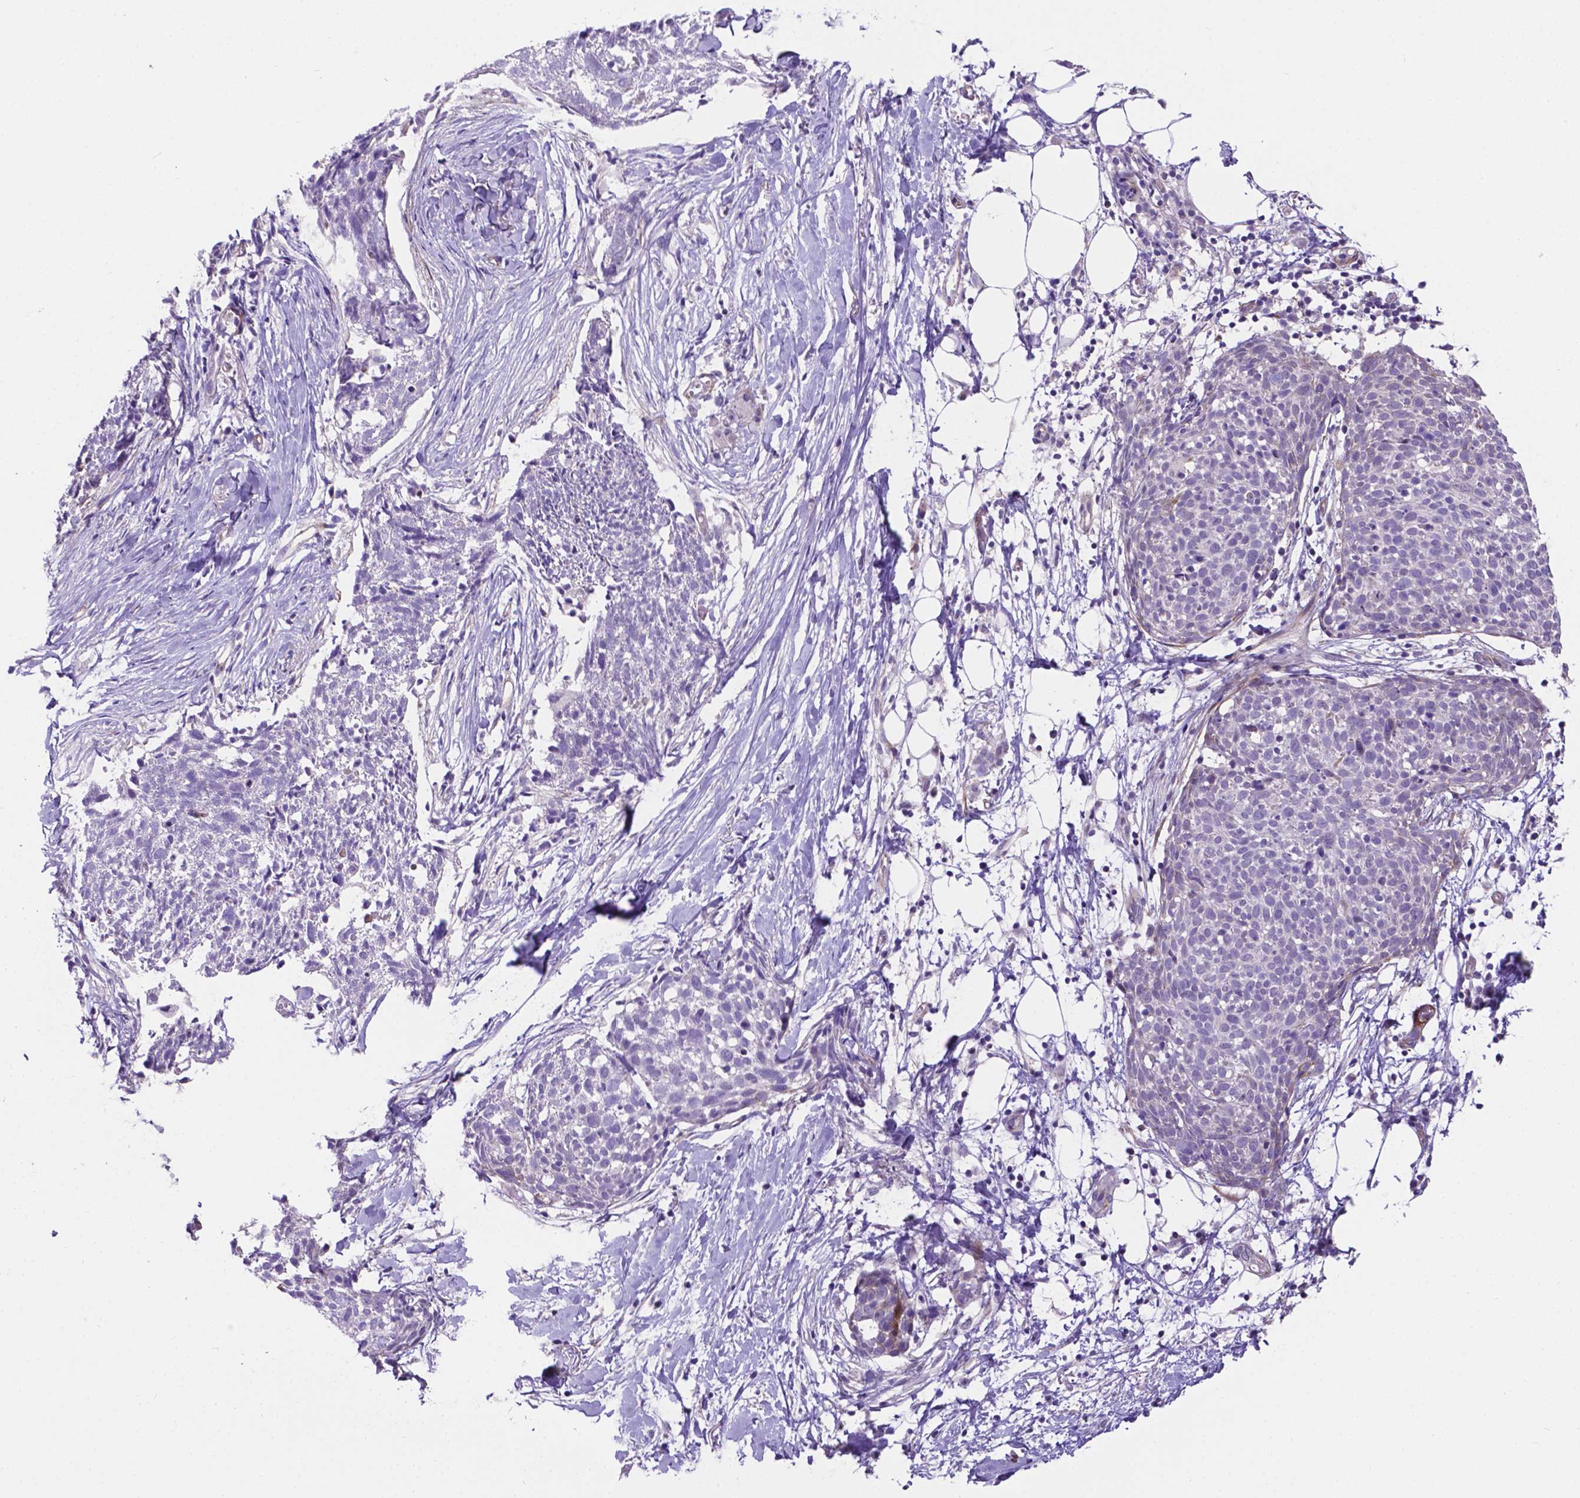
{"staining": {"intensity": "negative", "quantity": "none", "location": "none"}, "tissue": "skin cancer", "cell_type": "Tumor cells", "image_type": "cancer", "snomed": [{"axis": "morphology", "description": "Squamous cell carcinoma, NOS"}, {"axis": "topography", "description": "Skin"}, {"axis": "topography", "description": "Vulva"}], "caption": "High magnification brightfield microscopy of skin cancer (squamous cell carcinoma) stained with DAB (3,3'-diaminobenzidine) (brown) and counterstained with hematoxylin (blue): tumor cells show no significant expression. (Stains: DAB (3,3'-diaminobenzidine) immunohistochemistry with hematoxylin counter stain, Microscopy: brightfield microscopy at high magnification).", "gene": "PFKFB4", "patient": {"sex": "female", "age": 75}}